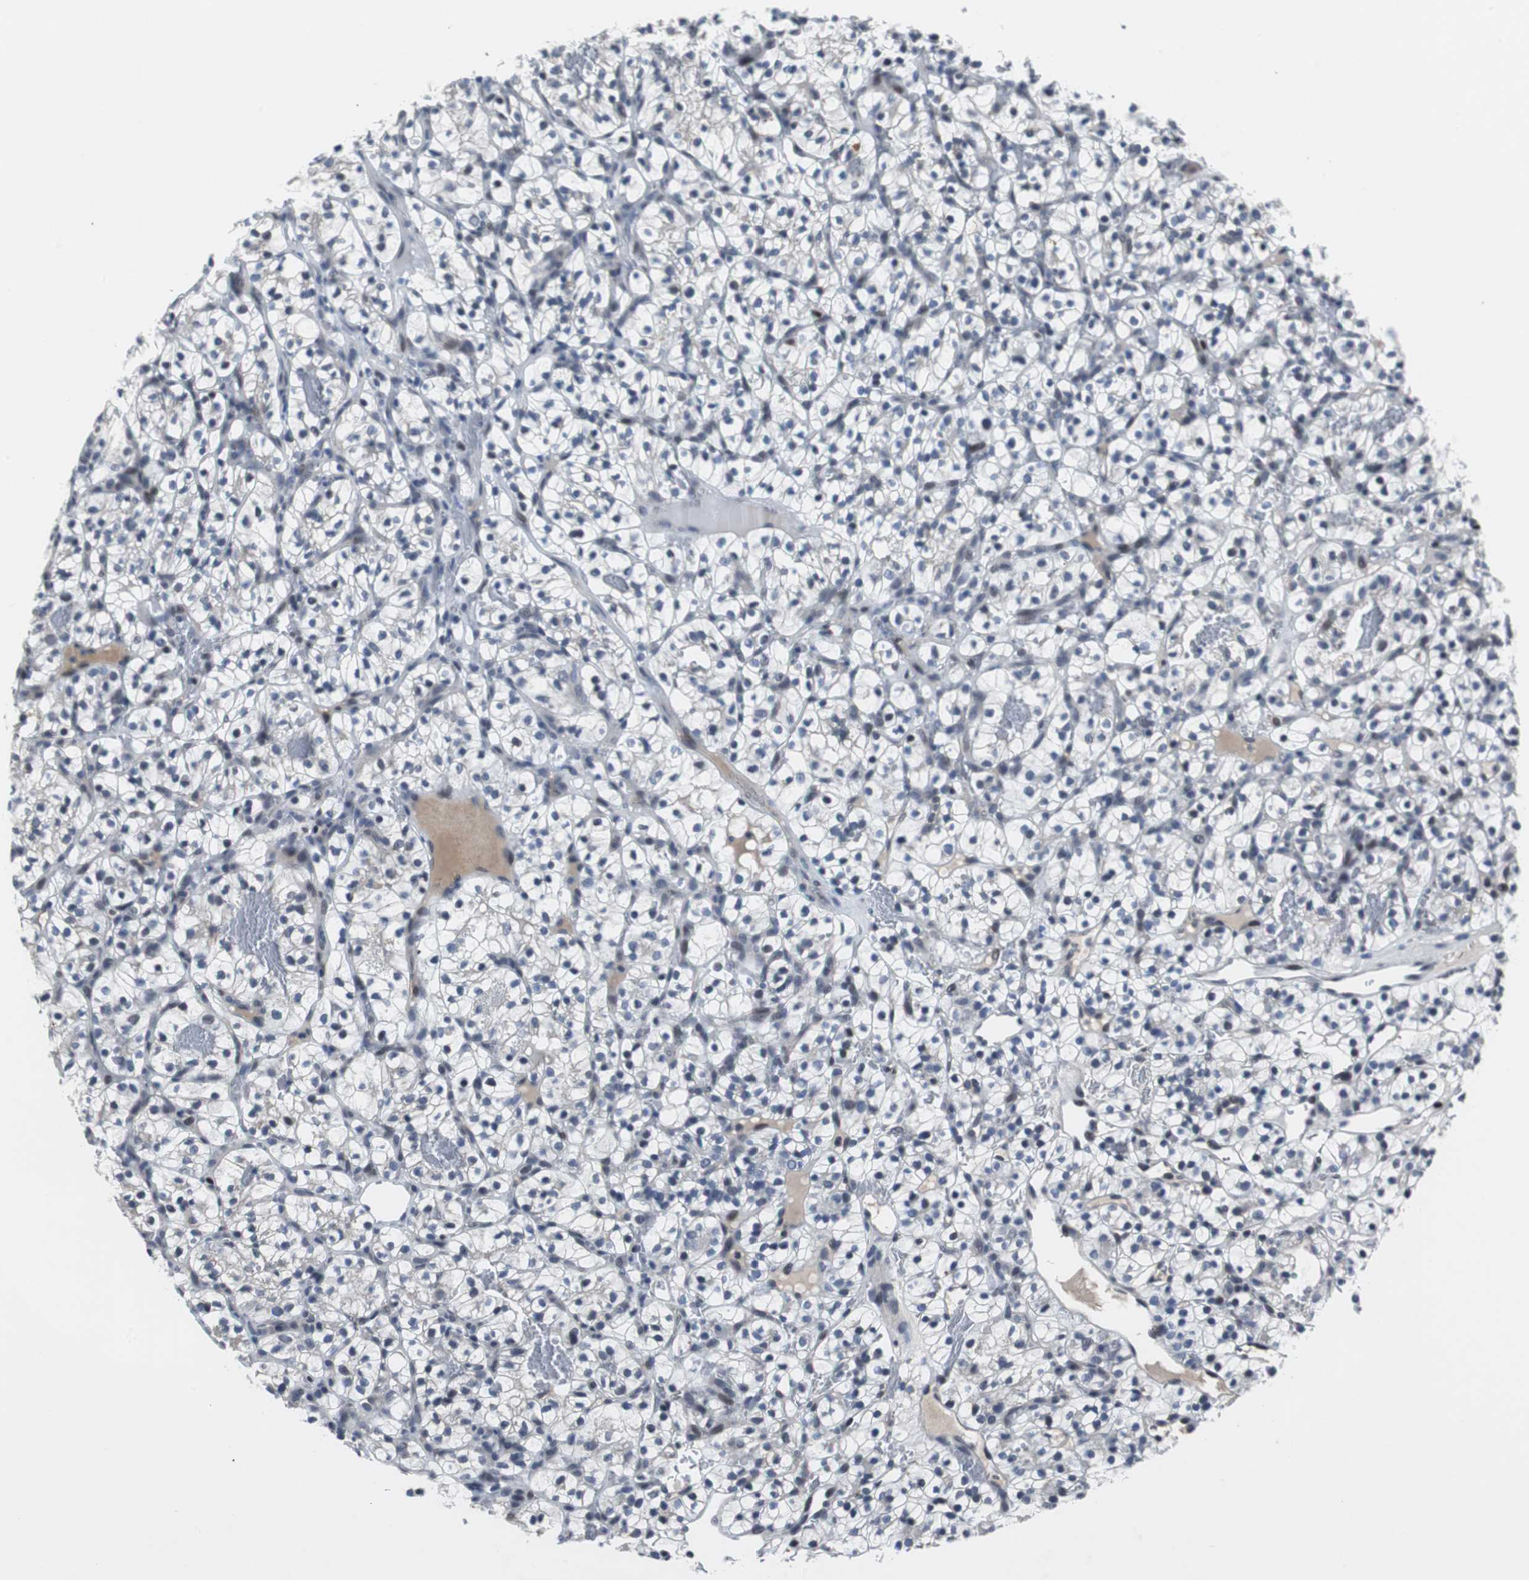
{"staining": {"intensity": "negative", "quantity": "none", "location": "none"}, "tissue": "renal cancer", "cell_type": "Tumor cells", "image_type": "cancer", "snomed": [{"axis": "morphology", "description": "Adenocarcinoma, NOS"}, {"axis": "topography", "description": "Kidney"}], "caption": "Immunohistochemical staining of human renal adenocarcinoma demonstrates no significant positivity in tumor cells.", "gene": "TP63", "patient": {"sex": "female", "age": 57}}